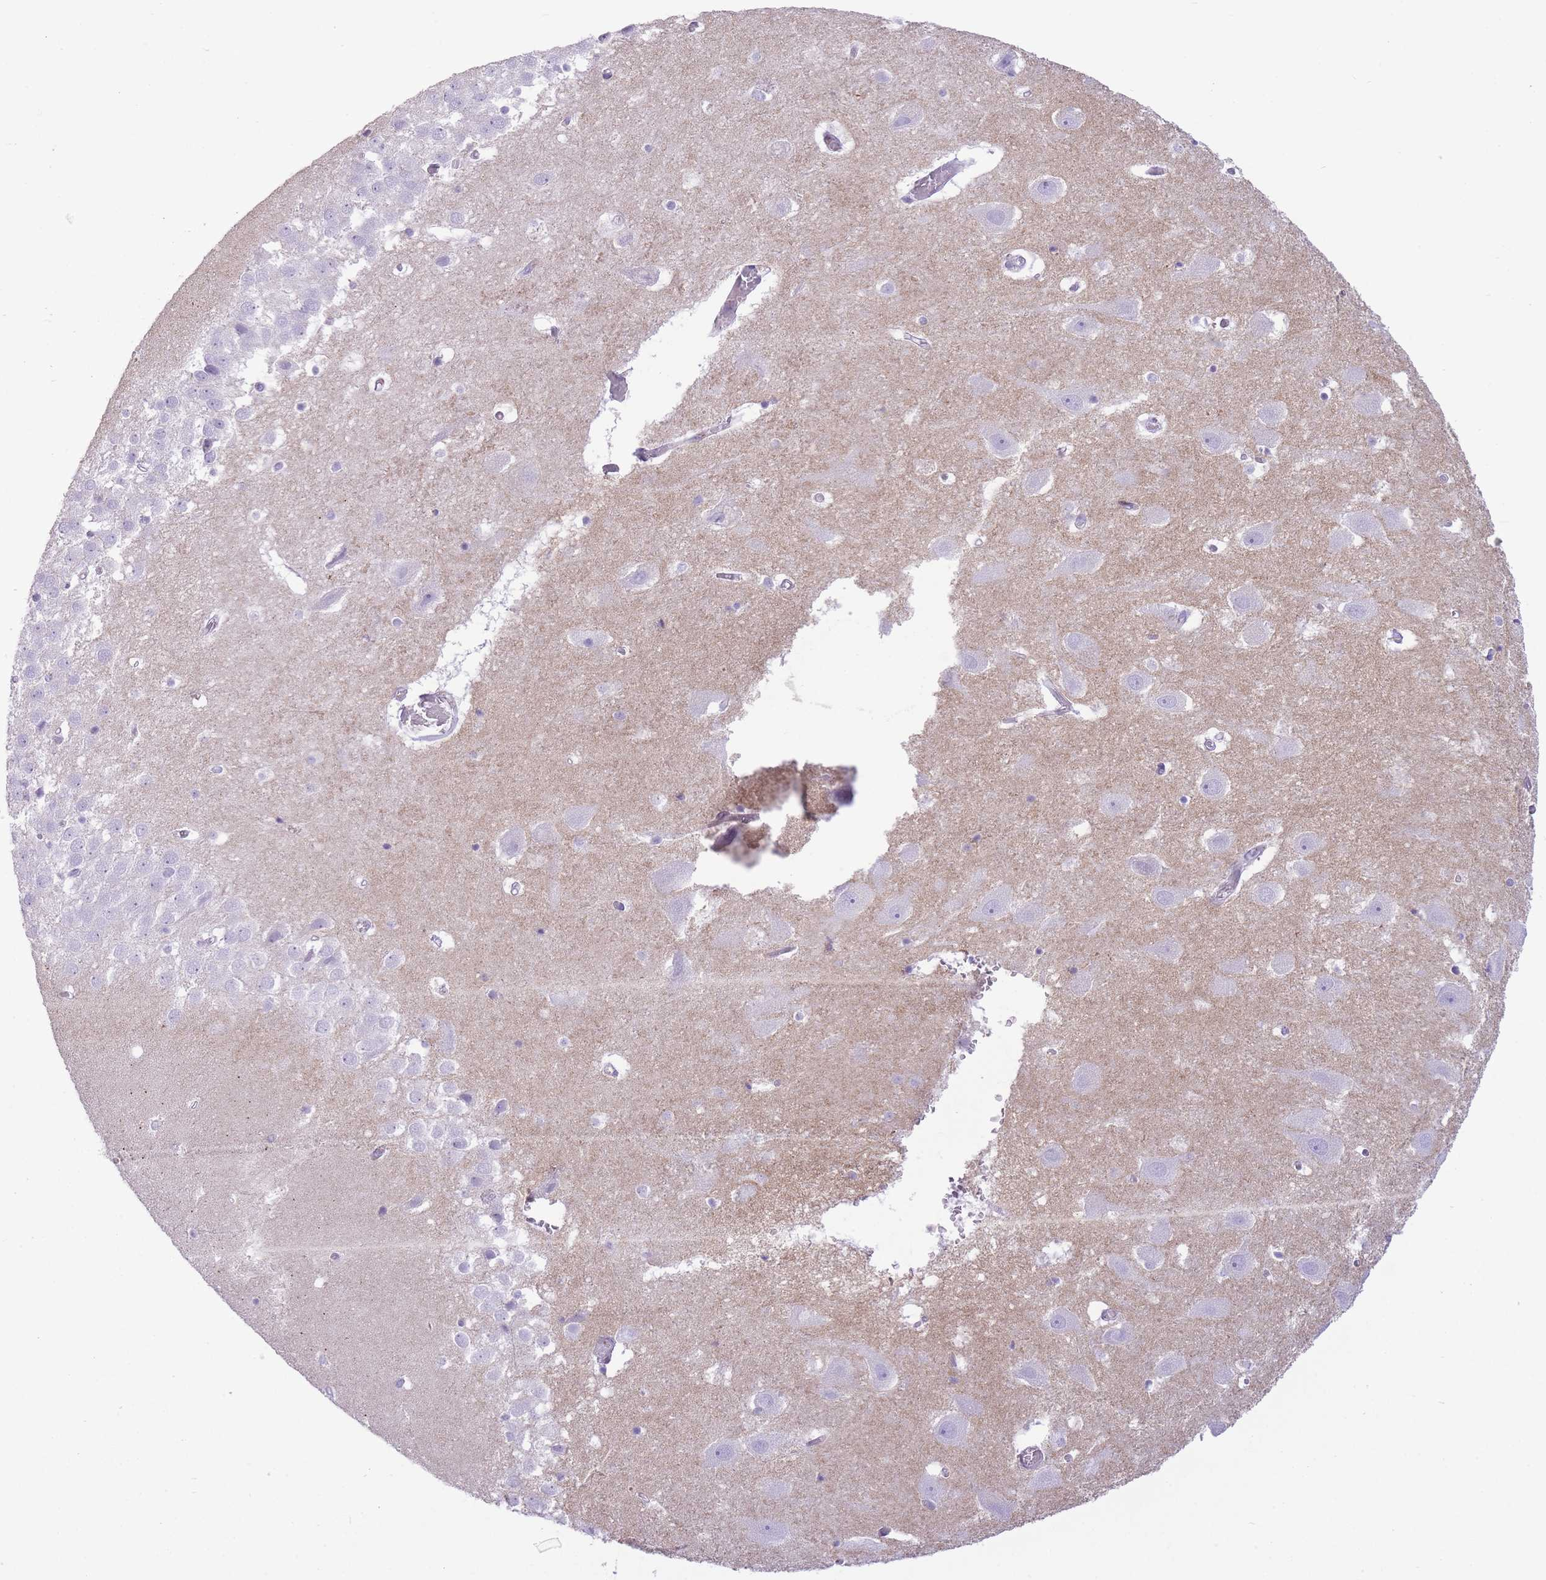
{"staining": {"intensity": "negative", "quantity": "none", "location": "none"}, "tissue": "hippocampus", "cell_type": "Glial cells", "image_type": "normal", "snomed": [{"axis": "morphology", "description": "Normal tissue, NOS"}, {"axis": "topography", "description": "Hippocampus"}], "caption": "Photomicrograph shows no protein expression in glial cells of normal hippocampus.", "gene": "B4GALT2", "patient": {"sex": "female", "age": 52}}